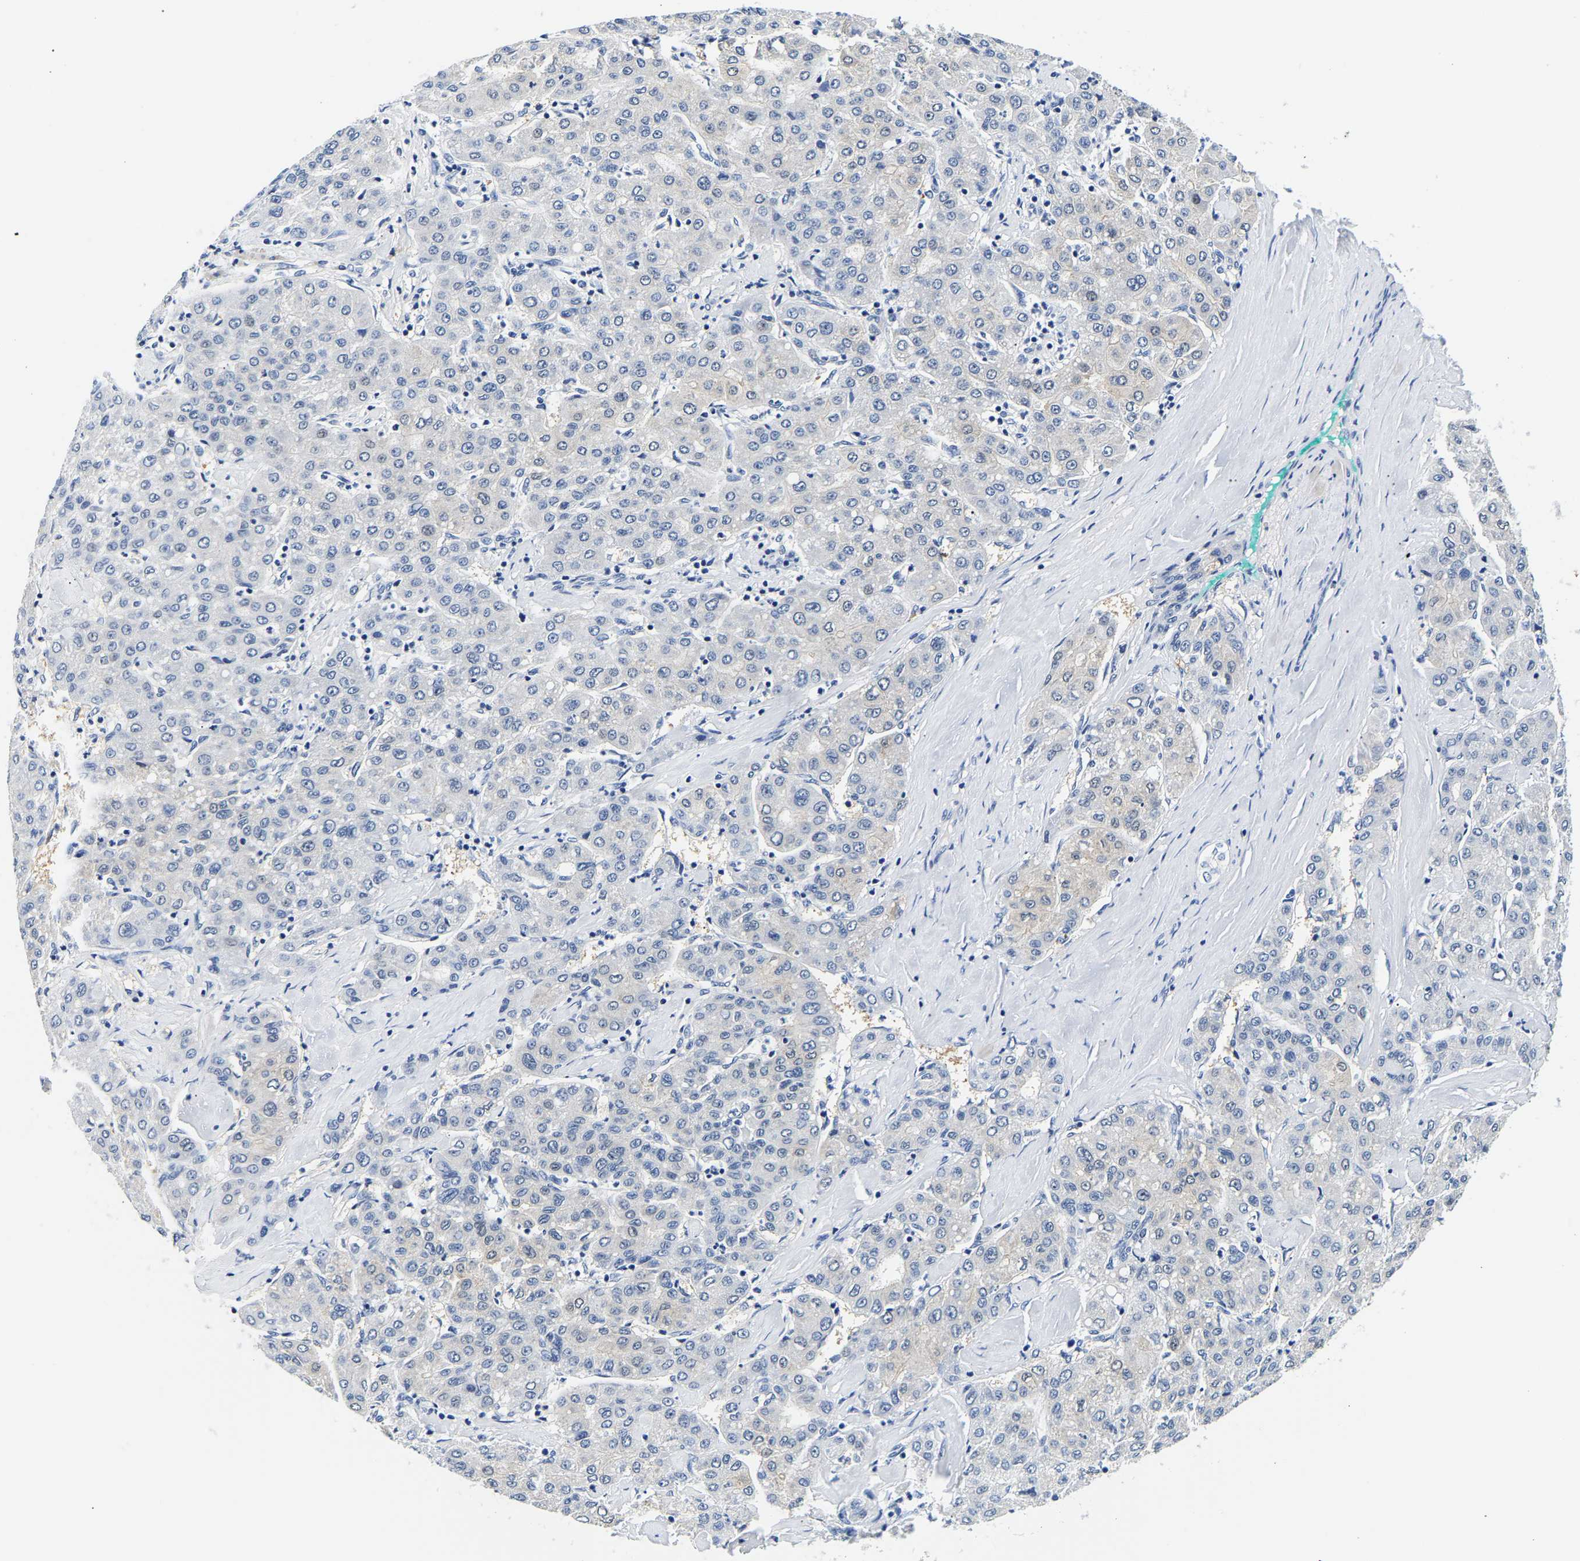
{"staining": {"intensity": "negative", "quantity": "none", "location": "none"}, "tissue": "liver cancer", "cell_type": "Tumor cells", "image_type": "cancer", "snomed": [{"axis": "morphology", "description": "Carcinoma, Hepatocellular, NOS"}, {"axis": "topography", "description": "Liver"}], "caption": "This is an IHC histopathology image of human liver hepatocellular carcinoma. There is no positivity in tumor cells.", "gene": "UCHL3", "patient": {"sex": "male", "age": 65}}